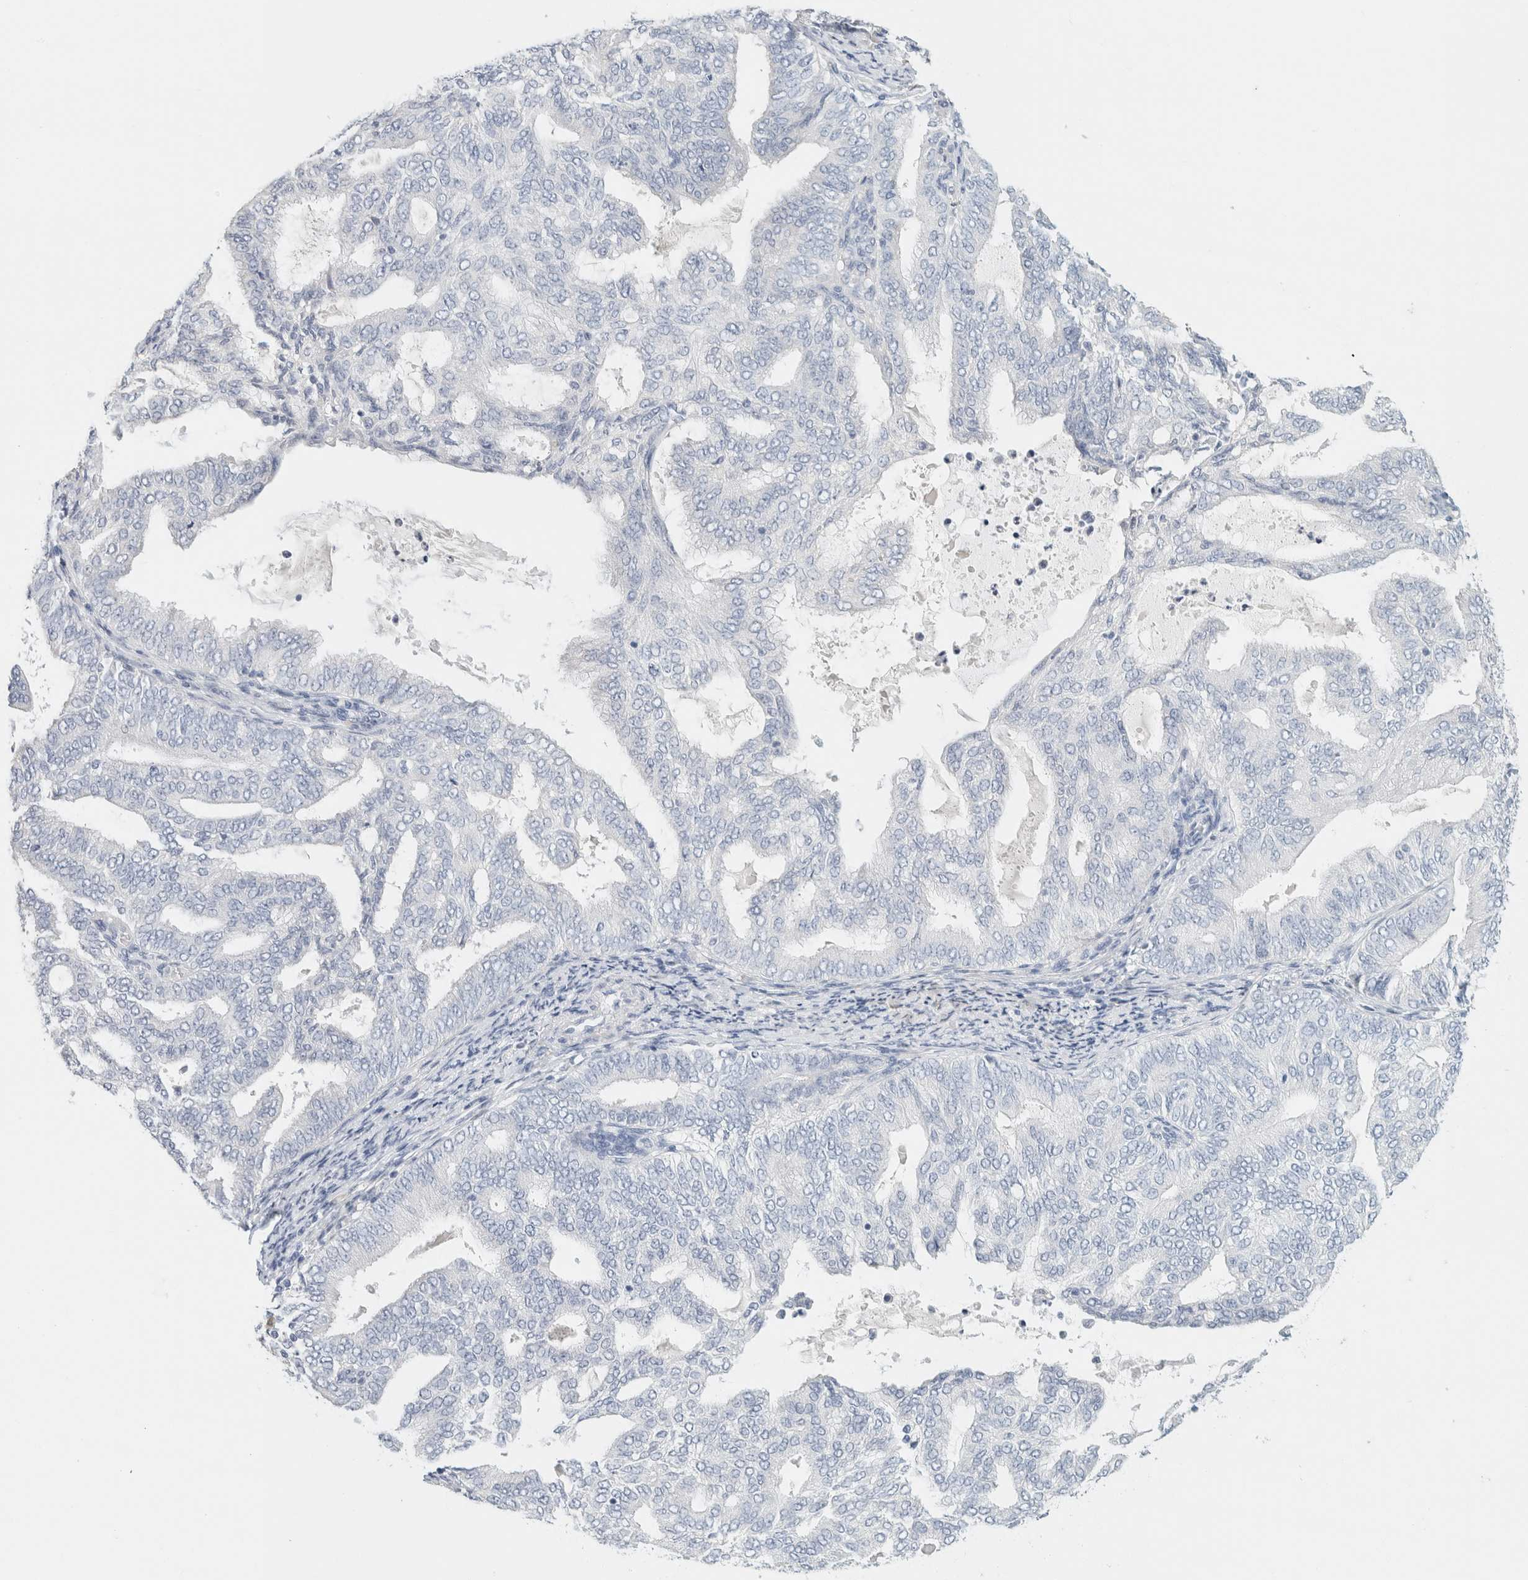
{"staining": {"intensity": "negative", "quantity": "none", "location": "none"}, "tissue": "endometrial cancer", "cell_type": "Tumor cells", "image_type": "cancer", "snomed": [{"axis": "morphology", "description": "Adenocarcinoma, NOS"}, {"axis": "topography", "description": "Endometrium"}], "caption": "This is an immunohistochemistry (IHC) photomicrograph of human endometrial adenocarcinoma. There is no expression in tumor cells.", "gene": "NEFM", "patient": {"sex": "female", "age": 58}}